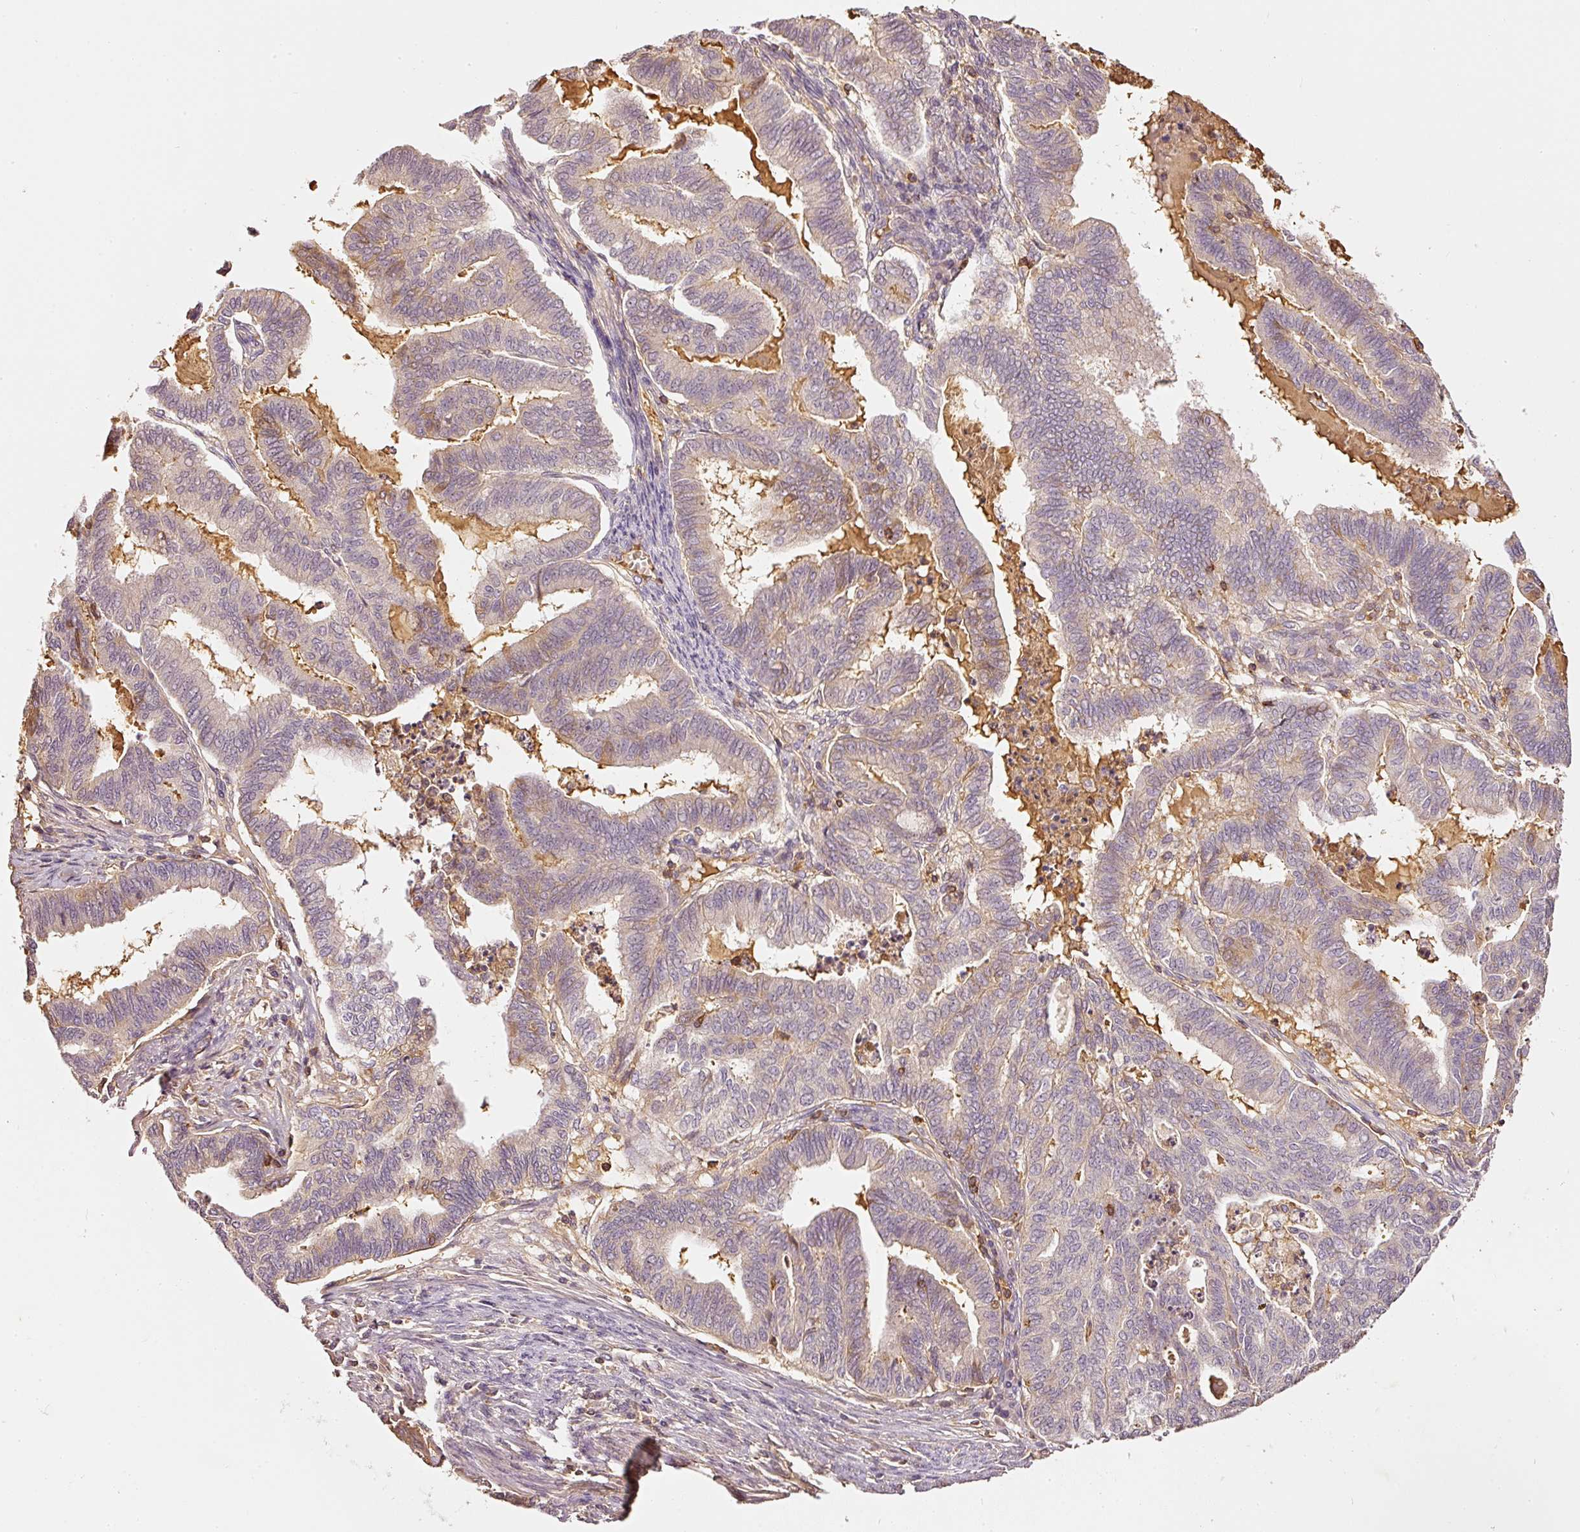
{"staining": {"intensity": "weak", "quantity": "25%-75%", "location": "cytoplasmic/membranous"}, "tissue": "endometrial cancer", "cell_type": "Tumor cells", "image_type": "cancer", "snomed": [{"axis": "morphology", "description": "Adenocarcinoma, NOS"}, {"axis": "topography", "description": "Endometrium"}], "caption": "About 25%-75% of tumor cells in human endometrial adenocarcinoma reveal weak cytoplasmic/membranous protein staining as visualized by brown immunohistochemical staining.", "gene": "EVL", "patient": {"sex": "female", "age": 79}}